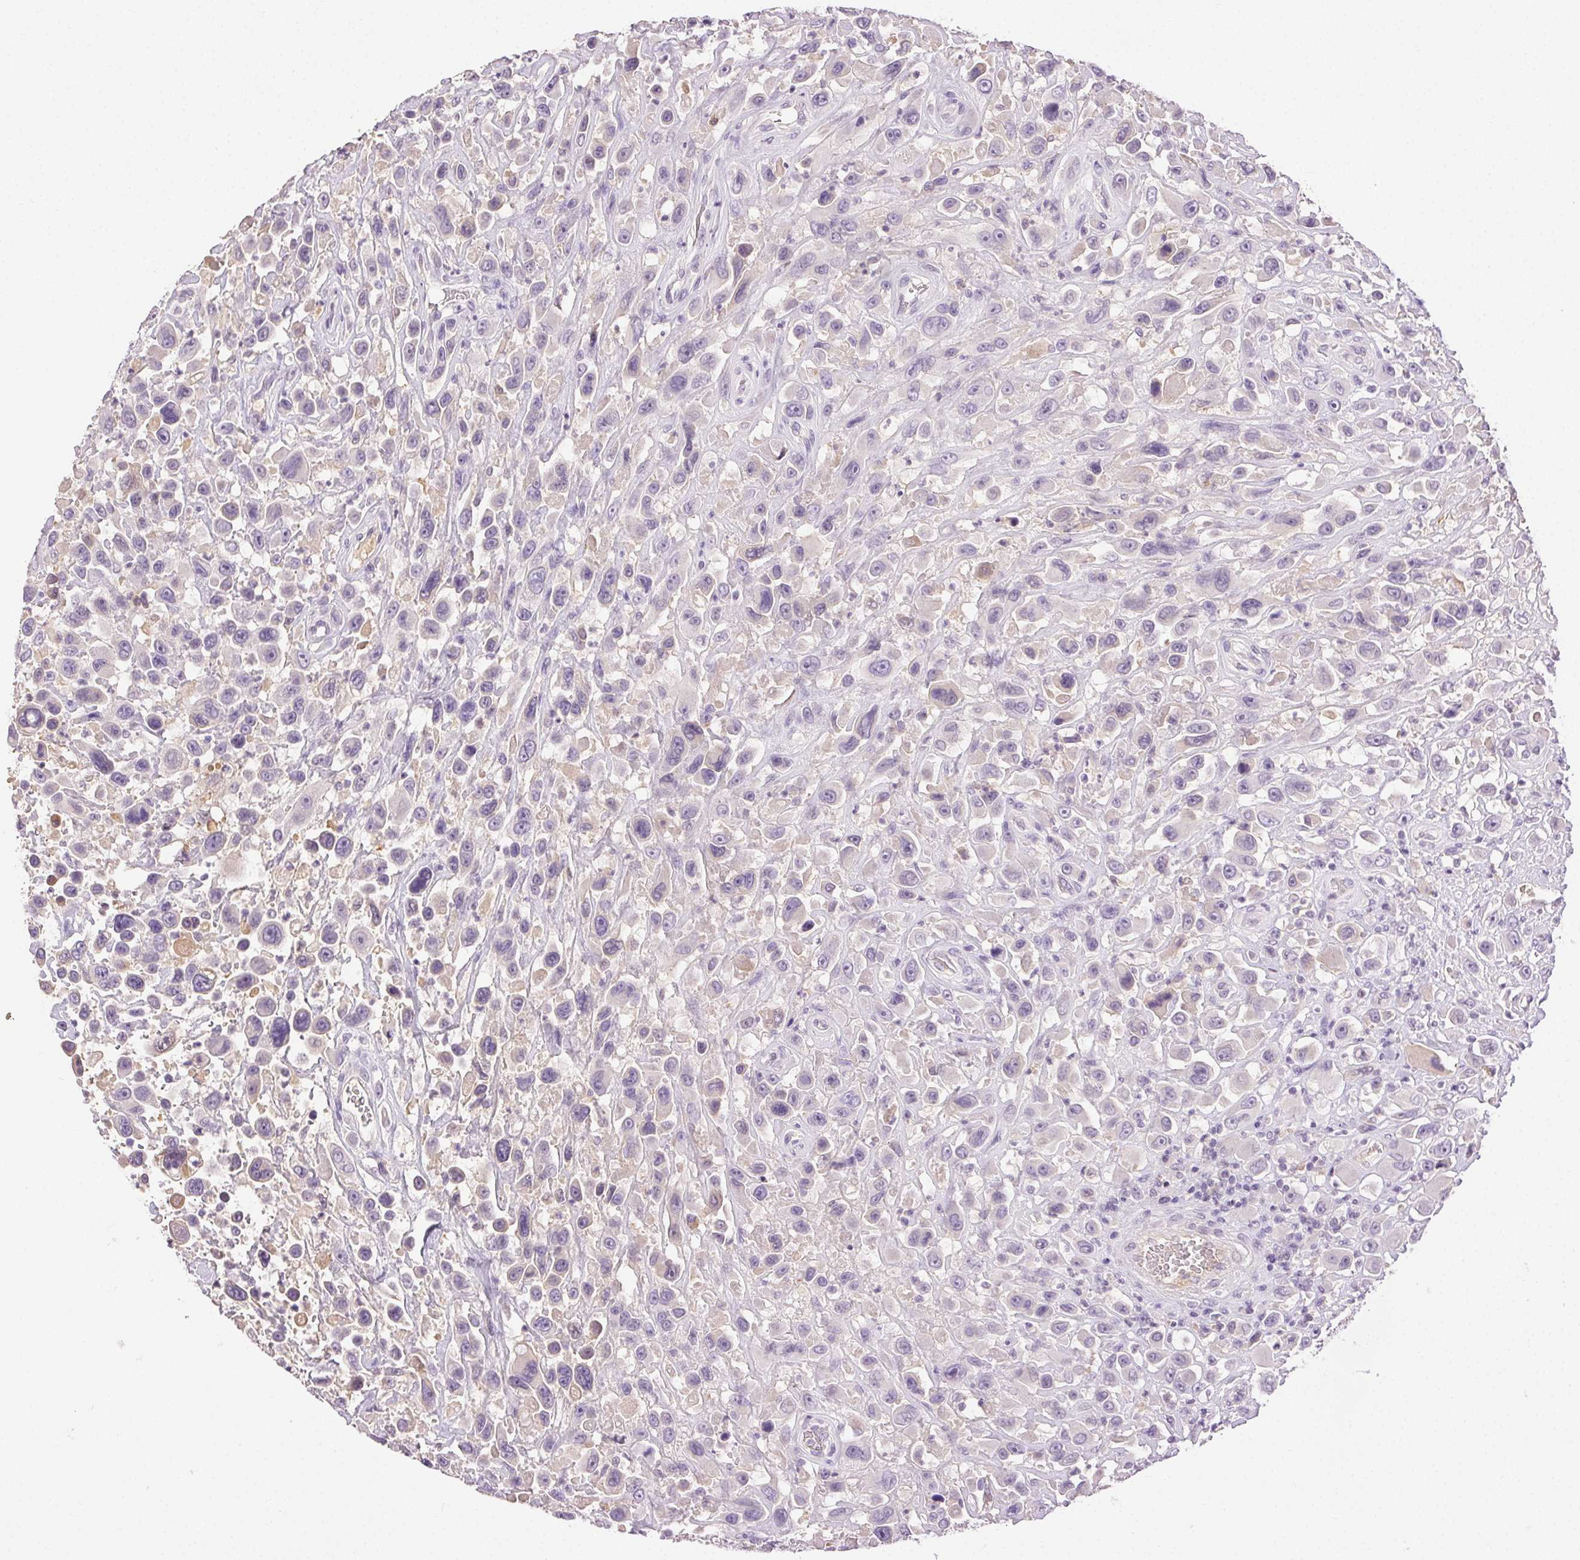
{"staining": {"intensity": "negative", "quantity": "none", "location": "none"}, "tissue": "urothelial cancer", "cell_type": "Tumor cells", "image_type": "cancer", "snomed": [{"axis": "morphology", "description": "Urothelial carcinoma, High grade"}, {"axis": "topography", "description": "Urinary bladder"}], "caption": "The IHC image has no significant expression in tumor cells of urothelial cancer tissue.", "gene": "BPIFB2", "patient": {"sex": "male", "age": 53}}